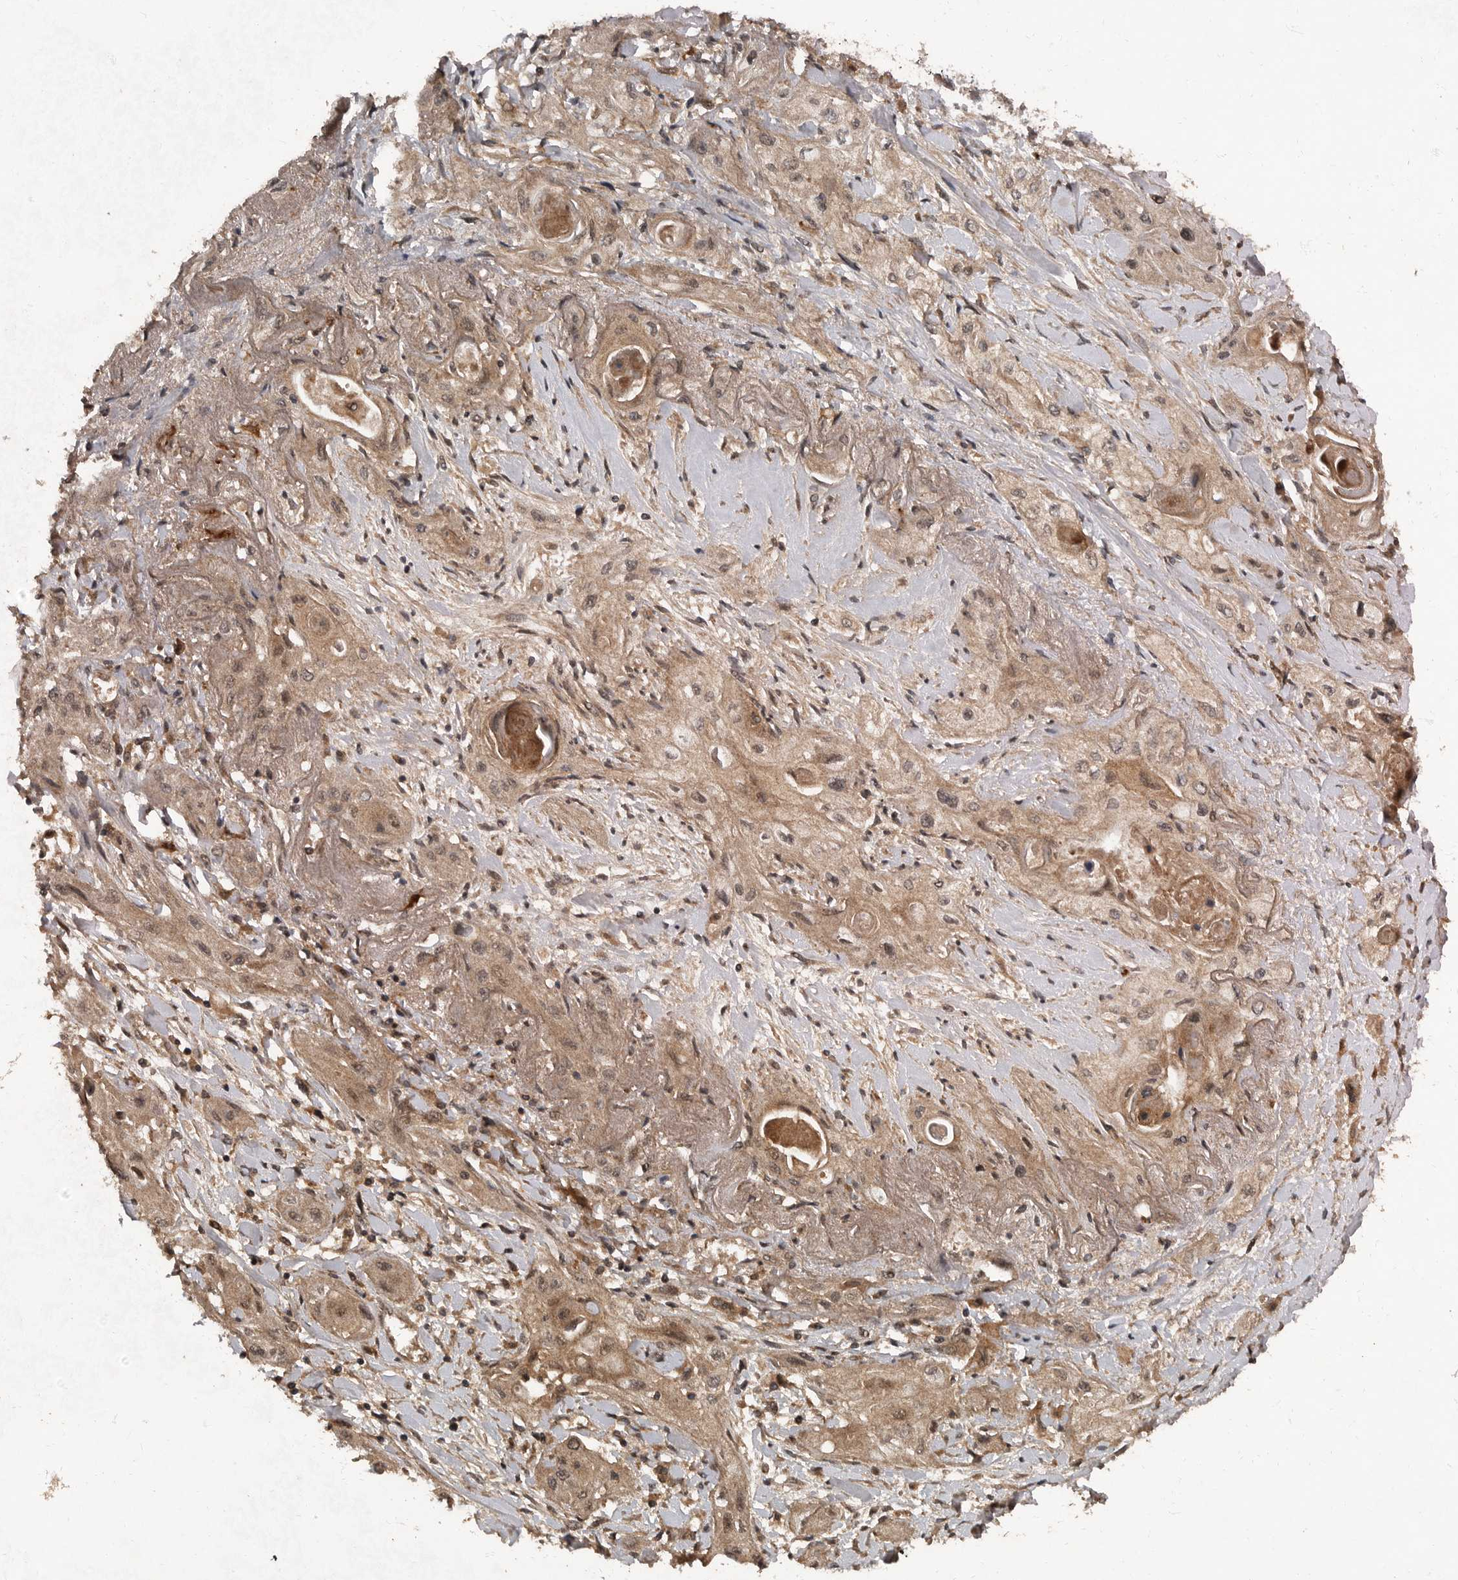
{"staining": {"intensity": "weak", "quantity": ">75%", "location": "cytoplasmic/membranous,nuclear"}, "tissue": "lung cancer", "cell_type": "Tumor cells", "image_type": "cancer", "snomed": [{"axis": "morphology", "description": "Squamous cell carcinoma, NOS"}, {"axis": "topography", "description": "Lung"}], "caption": "An immunohistochemistry micrograph of tumor tissue is shown. Protein staining in brown labels weak cytoplasmic/membranous and nuclear positivity in lung squamous cell carcinoma within tumor cells.", "gene": "FOXO1", "patient": {"sex": "female", "age": 47}}